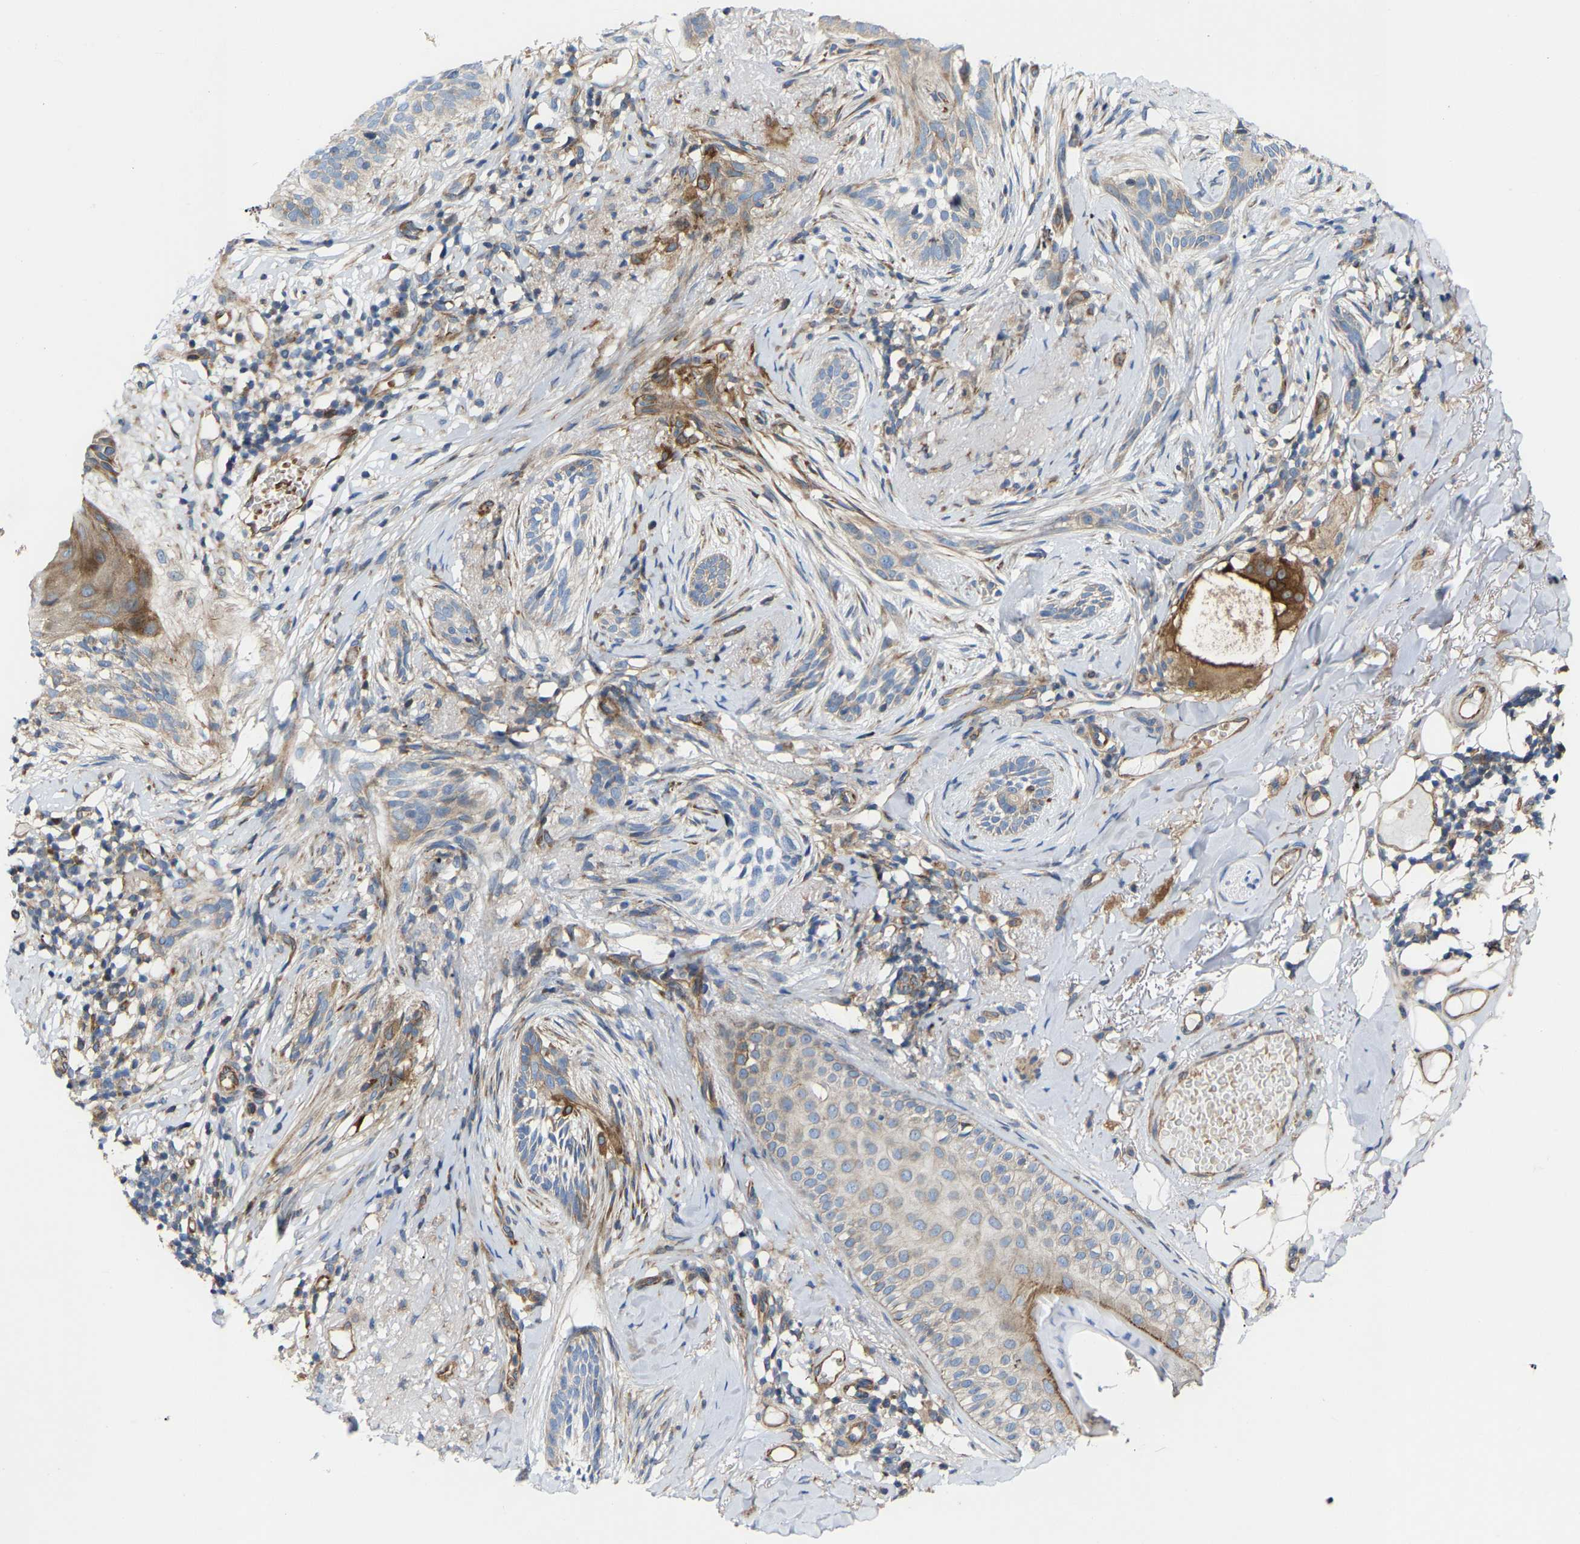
{"staining": {"intensity": "negative", "quantity": "none", "location": "none"}, "tissue": "skin cancer", "cell_type": "Tumor cells", "image_type": "cancer", "snomed": [{"axis": "morphology", "description": "Basal cell carcinoma"}, {"axis": "topography", "description": "Skin"}], "caption": "There is no significant staining in tumor cells of skin basal cell carcinoma. (Stains: DAB IHC with hematoxylin counter stain, Microscopy: brightfield microscopy at high magnification).", "gene": "TOR1B", "patient": {"sex": "female", "age": 88}}